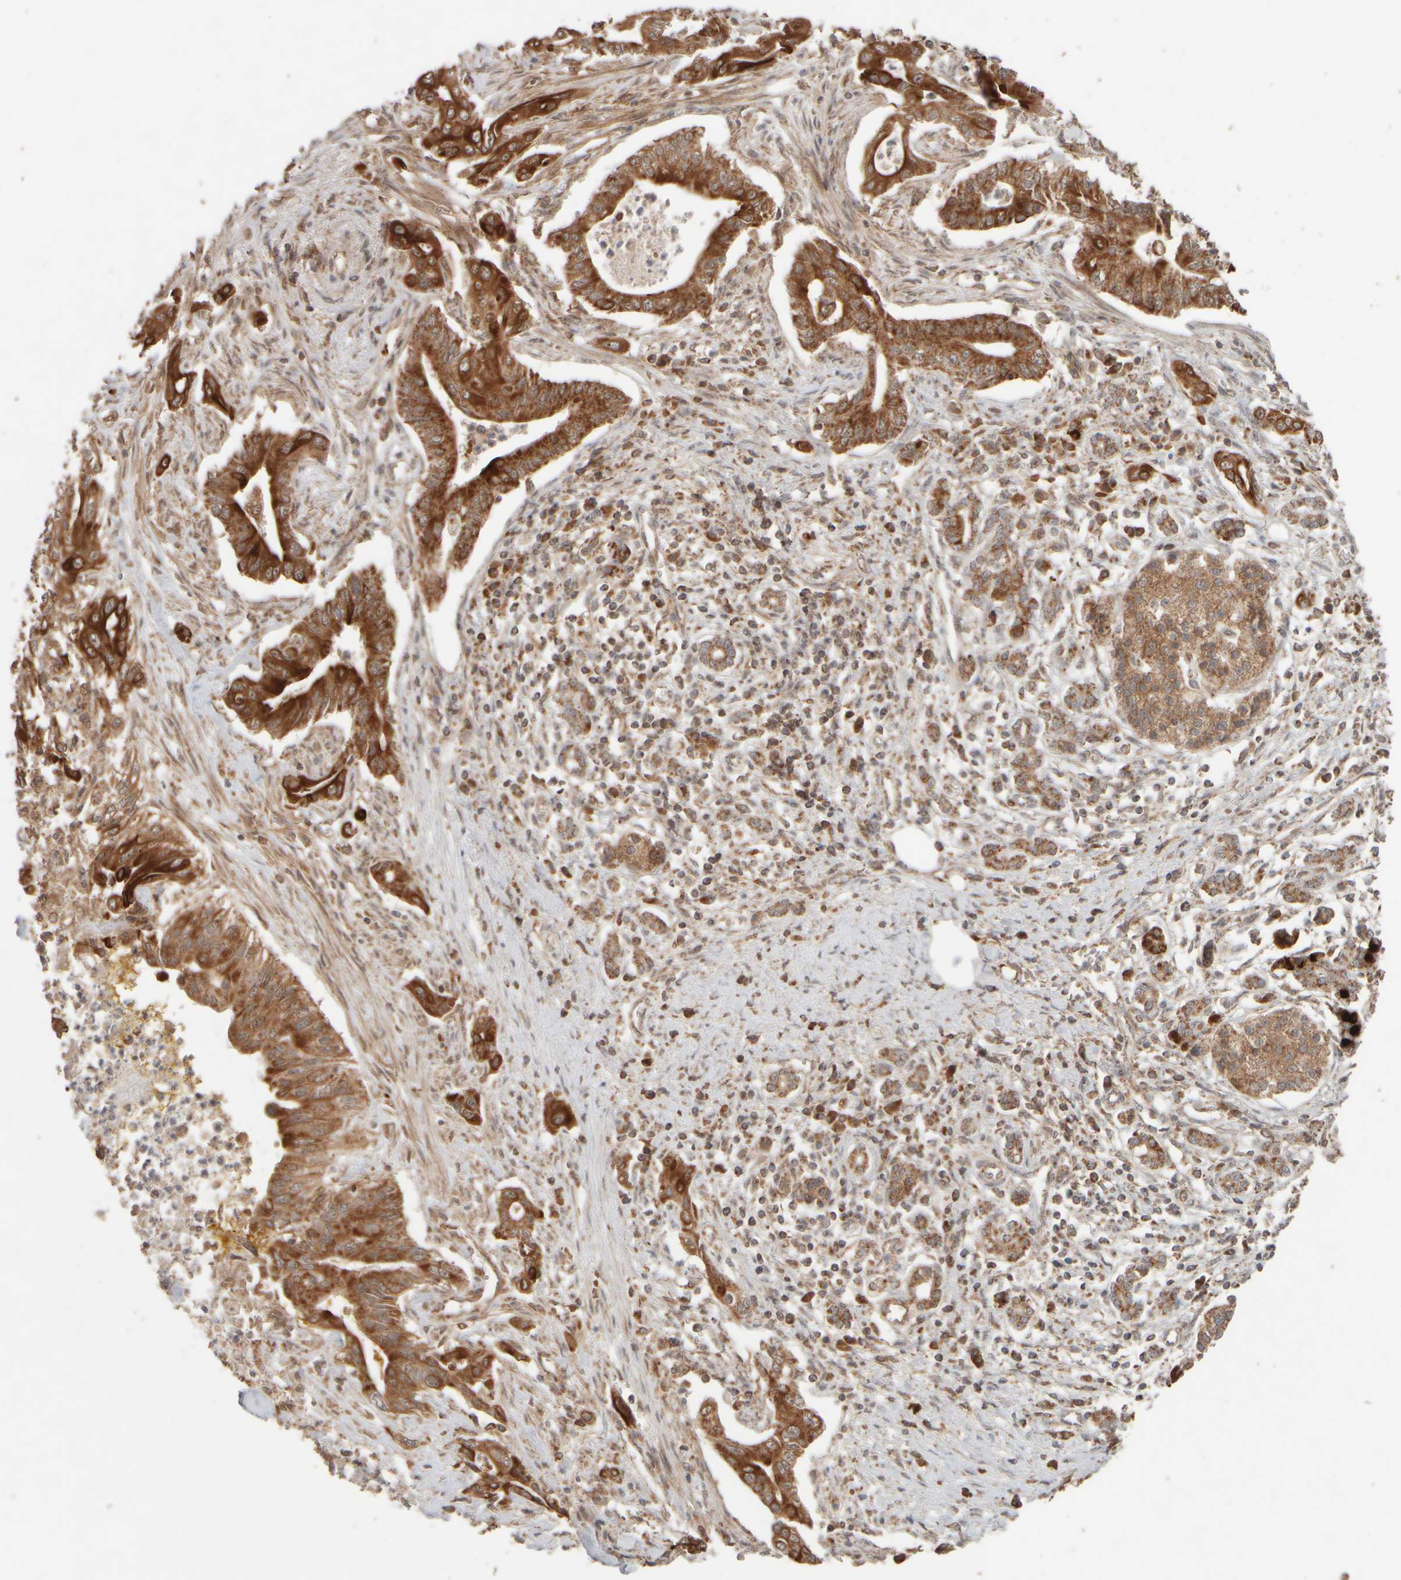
{"staining": {"intensity": "strong", "quantity": ">75%", "location": "cytoplasmic/membranous"}, "tissue": "pancreatic cancer", "cell_type": "Tumor cells", "image_type": "cancer", "snomed": [{"axis": "morphology", "description": "Adenocarcinoma, NOS"}, {"axis": "topography", "description": "Pancreas"}], "caption": "Pancreatic cancer stained for a protein shows strong cytoplasmic/membranous positivity in tumor cells. (brown staining indicates protein expression, while blue staining denotes nuclei).", "gene": "EIF2B3", "patient": {"sex": "male", "age": 58}}